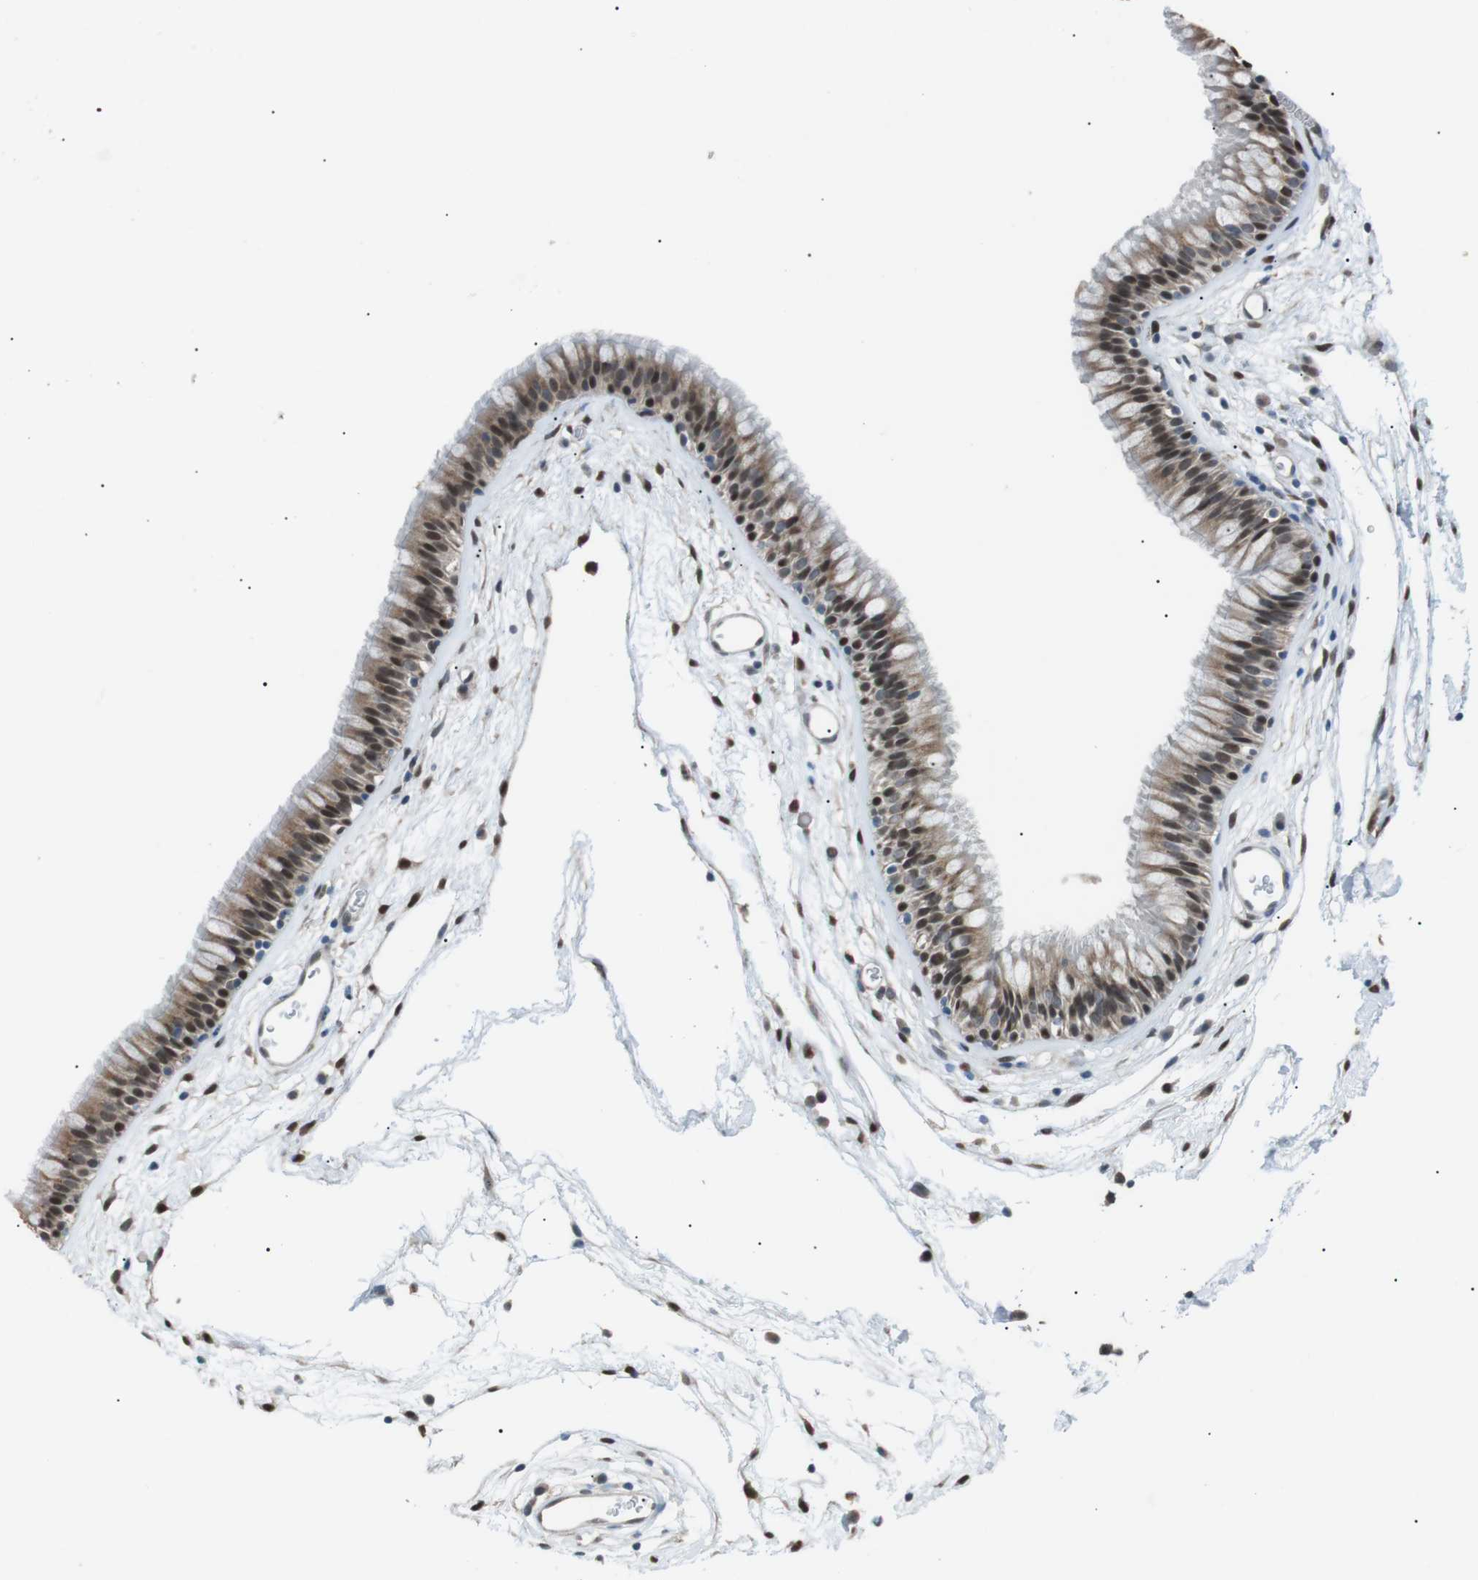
{"staining": {"intensity": "moderate", "quantity": ">75%", "location": "cytoplasmic/membranous,nuclear"}, "tissue": "nasopharynx", "cell_type": "Respiratory epithelial cells", "image_type": "normal", "snomed": [{"axis": "morphology", "description": "Normal tissue, NOS"}, {"axis": "morphology", "description": "Inflammation, NOS"}, {"axis": "topography", "description": "Nasopharynx"}], "caption": "Immunohistochemistry of unremarkable nasopharynx demonstrates medium levels of moderate cytoplasmic/membranous,nuclear expression in about >75% of respiratory epithelial cells.", "gene": "SRPK2", "patient": {"sex": "male", "age": 48}}